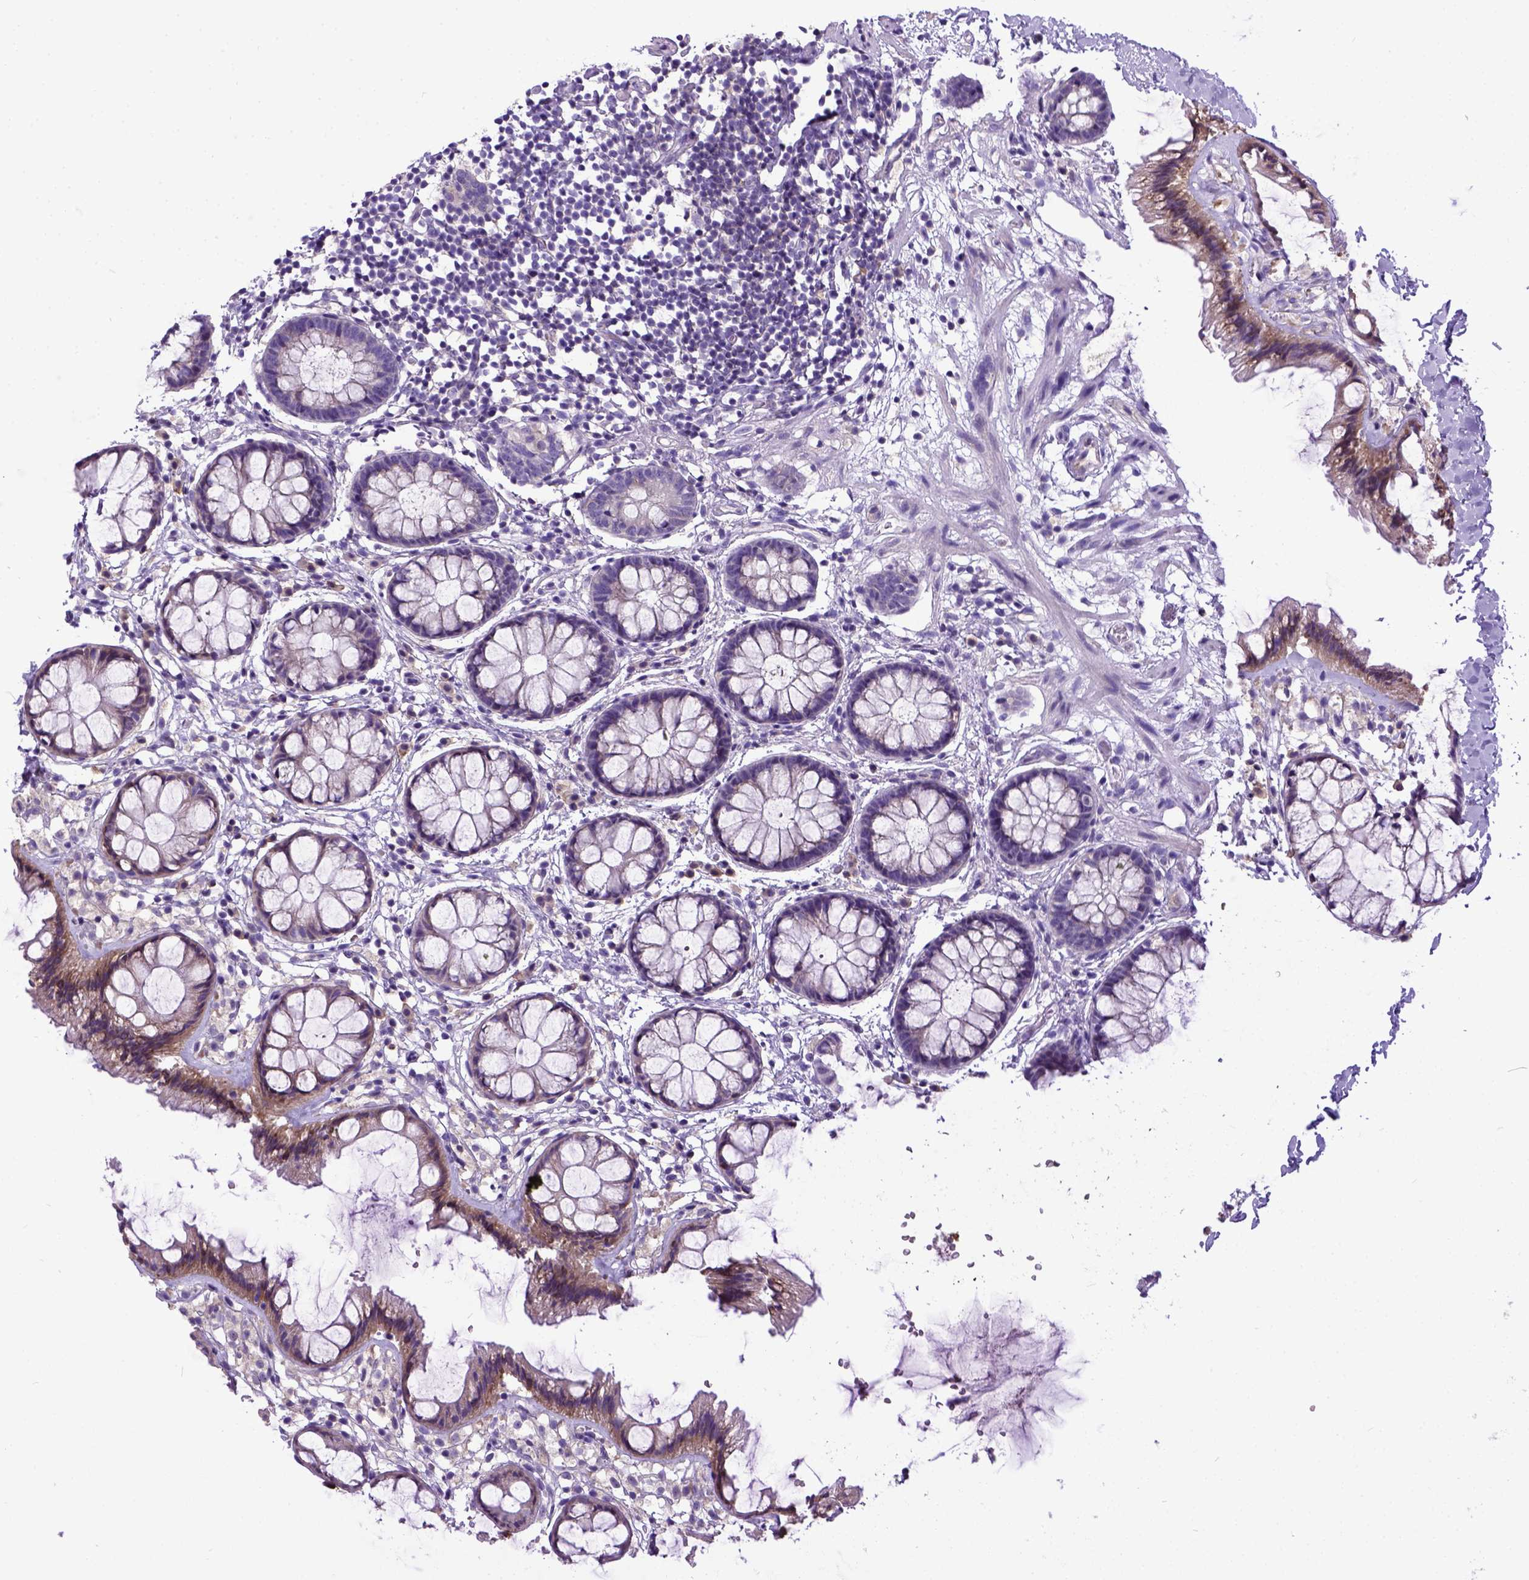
{"staining": {"intensity": "moderate", "quantity": "25%-75%", "location": "cytoplasmic/membranous,nuclear"}, "tissue": "rectum", "cell_type": "Glandular cells", "image_type": "normal", "snomed": [{"axis": "morphology", "description": "Normal tissue, NOS"}, {"axis": "topography", "description": "Rectum"}], "caption": "Approximately 25%-75% of glandular cells in unremarkable rectum demonstrate moderate cytoplasmic/membranous,nuclear protein expression as visualized by brown immunohistochemical staining.", "gene": "NEK5", "patient": {"sex": "female", "age": 62}}